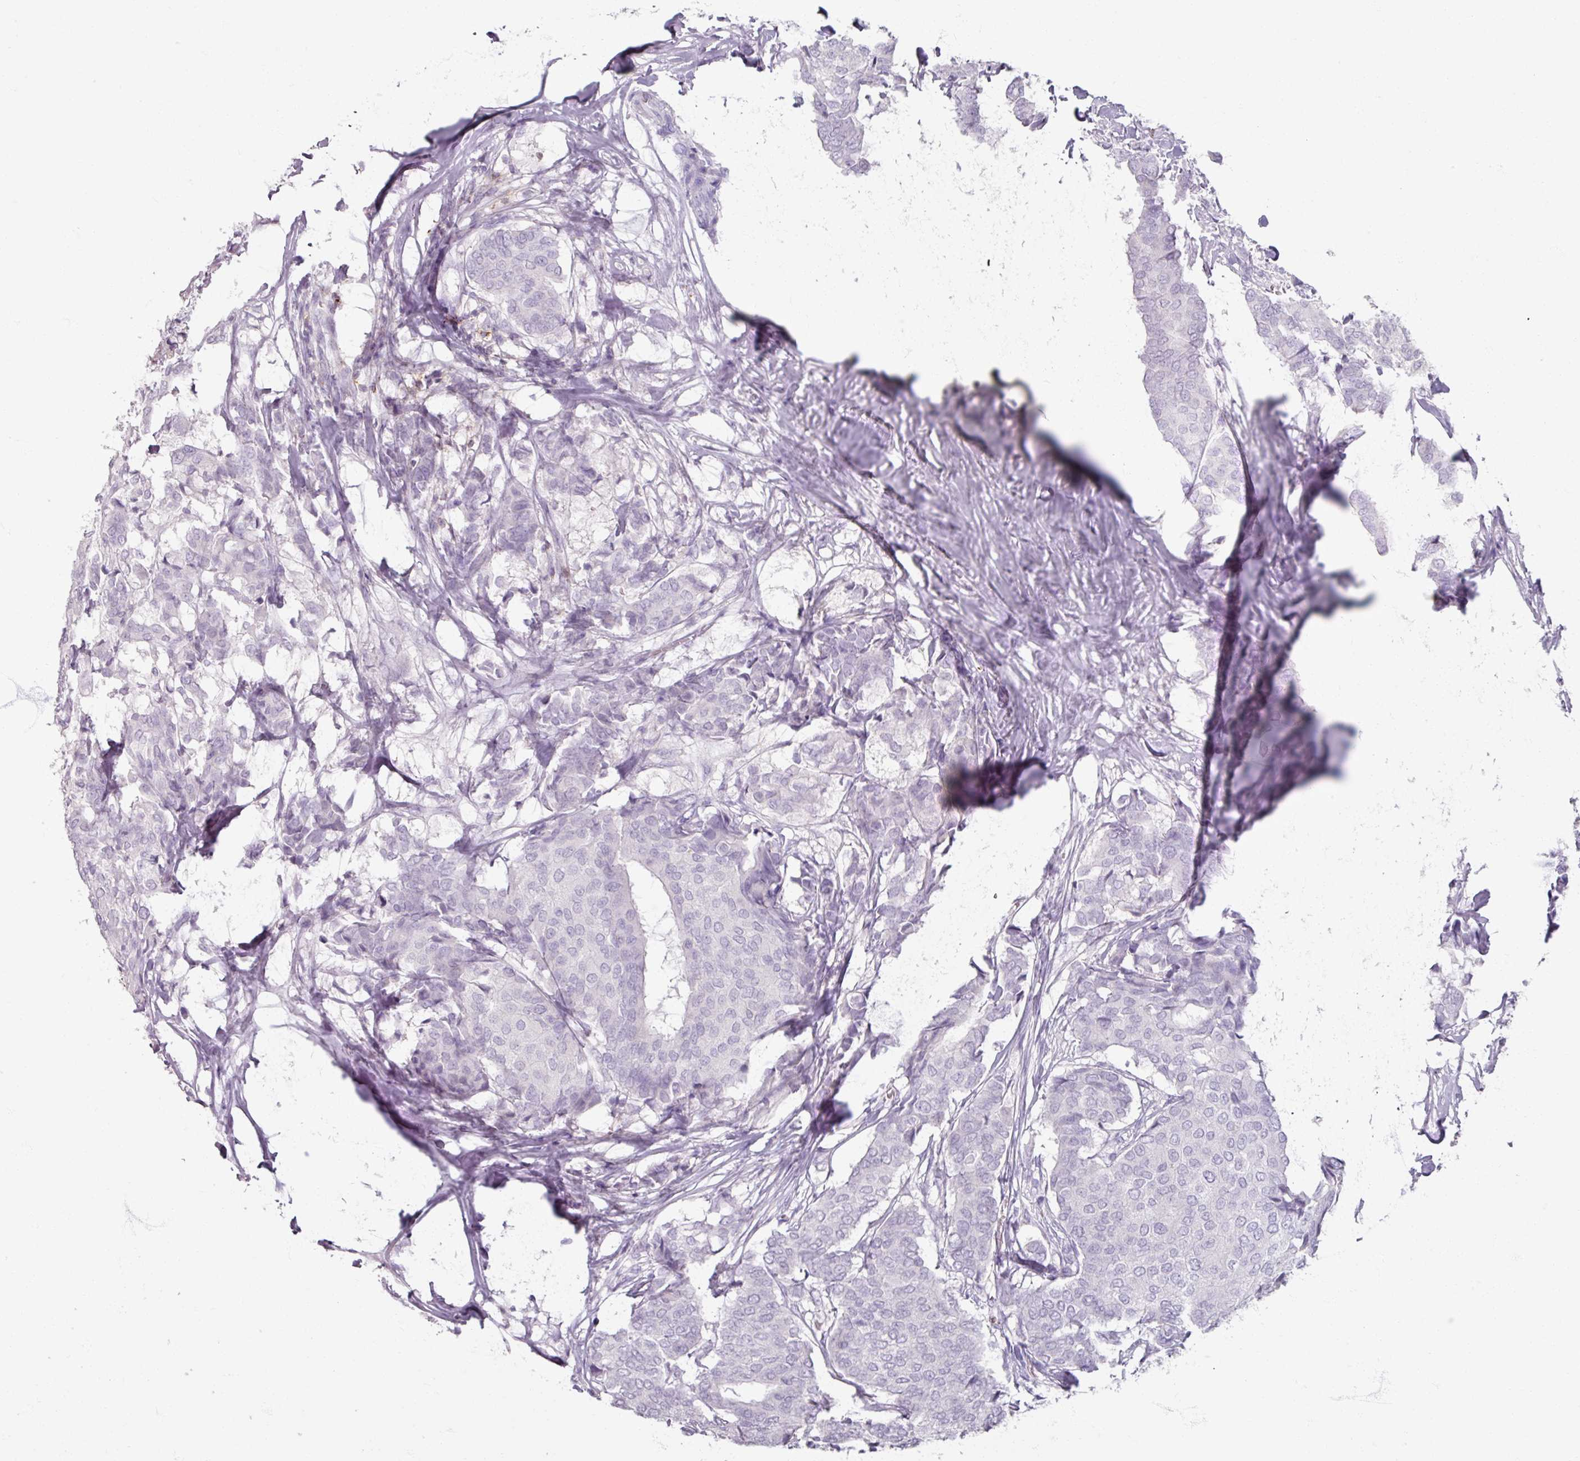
{"staining": {"intensity": "negative", "quantity": "none", "location": "none"}, "tissue": "breast cancer", "cell_type": "Tumor cells", "image_type": "cancer", "snomed": [{"axis": "morphology", "description": "Duct carcinoma"}, {"axis": "topography", "description": "Breast"}], "caption": "This image is of breast intraductal carcinoma stained with IHC to label a protein in brown with the nuclei are counter-stained blue. There is no positivity in tumor cells.", "gene": "PTPRC", "patient": {"sex": "female", "age": 75}}